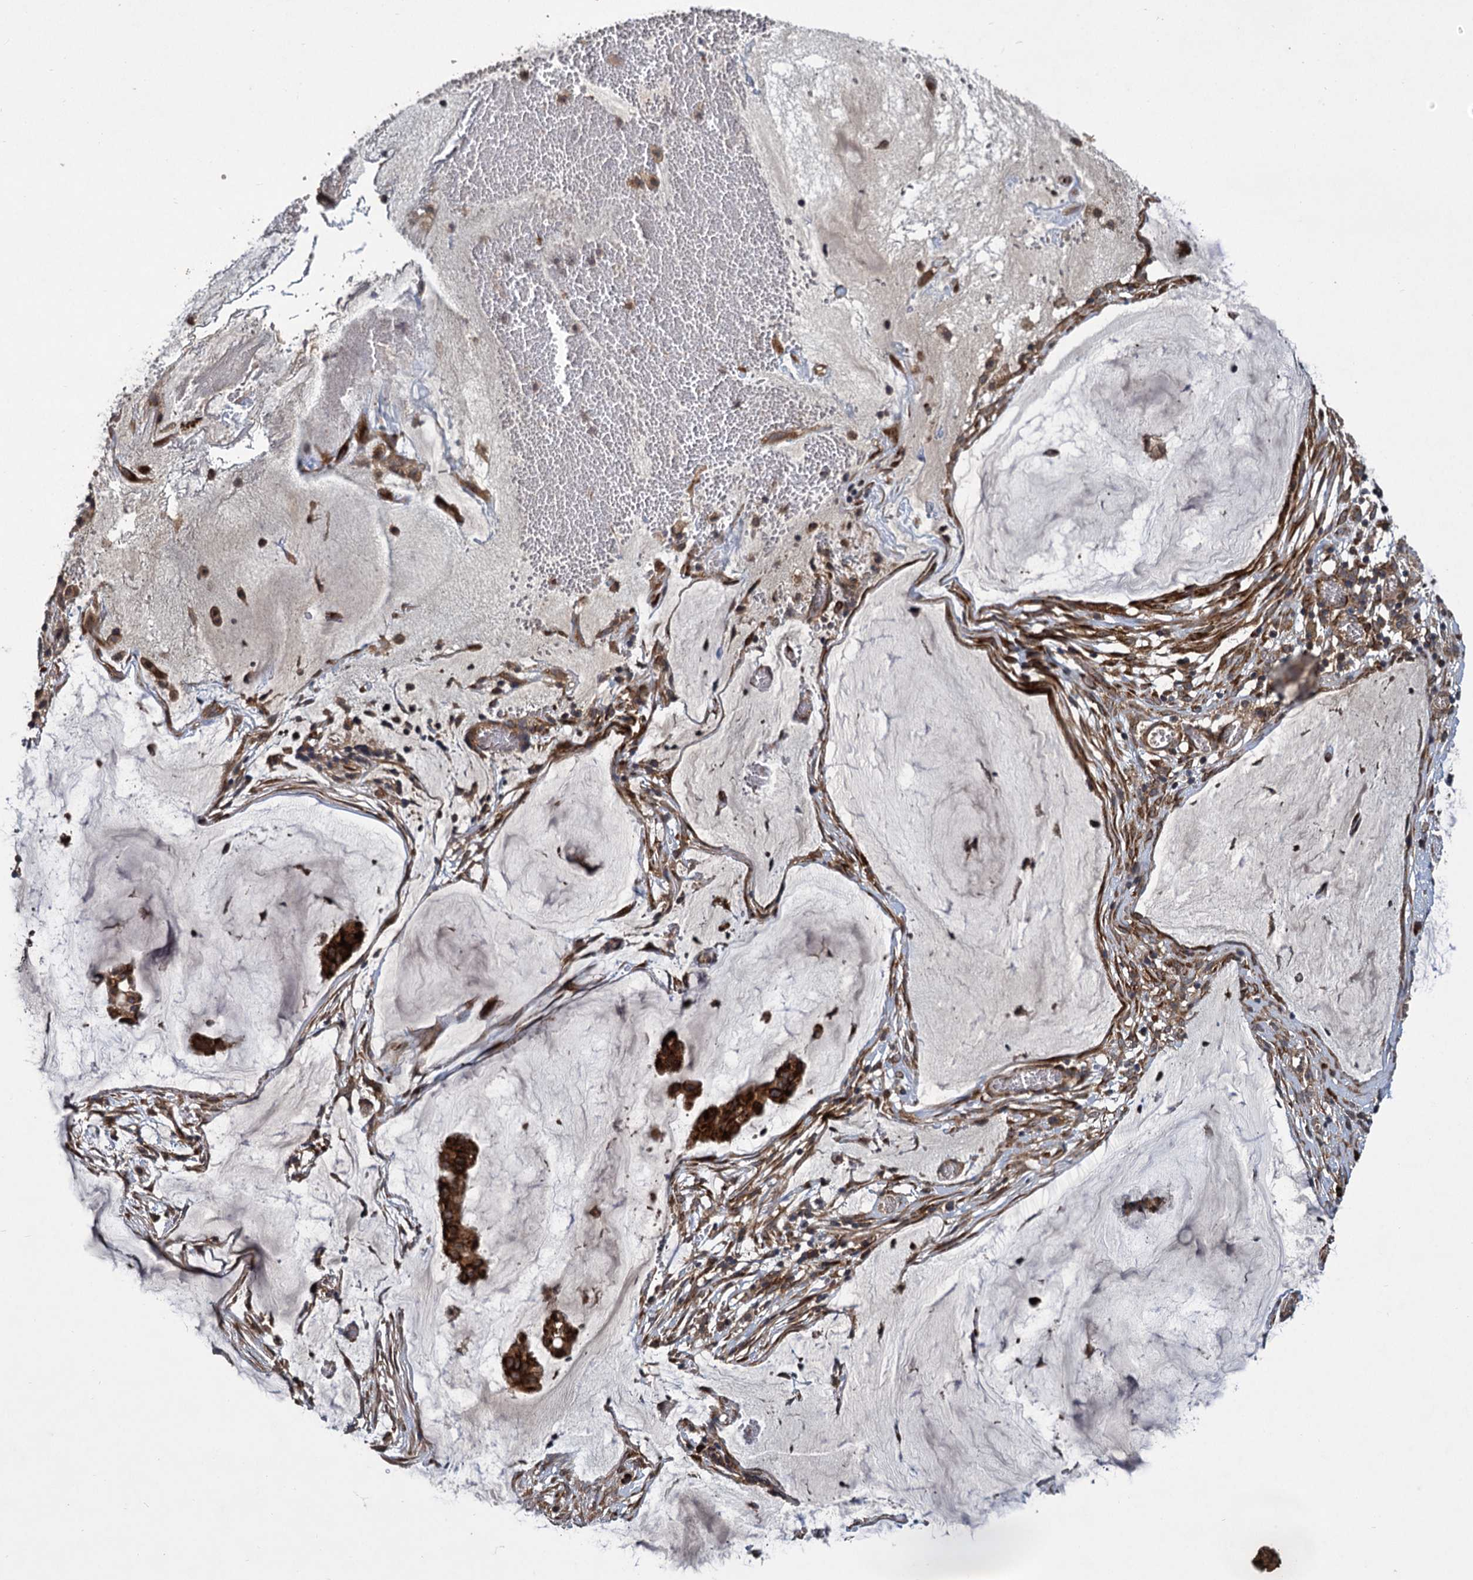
{"staining": {"intensity": "strong", "quantity": ">75%", "location": "cytoplasmic/membranous"}, "tissue": "ovarian cancer", "cell_type": "Tumor cells", "image_type": "cancer", "snomed": [{"axis": "morphology", "description": "Cystadenocarcinoma, mucinous, NOS"}, {"axis": "topography", "description": "Ovary"}], "caption": "A high amount of strong cytoplasmic/membranous positivity is present in about >75% of tumor cells in ovarian cancer tissue.", "gene": "INPPL1", "patient": {"sex": "female", "age": 73}}